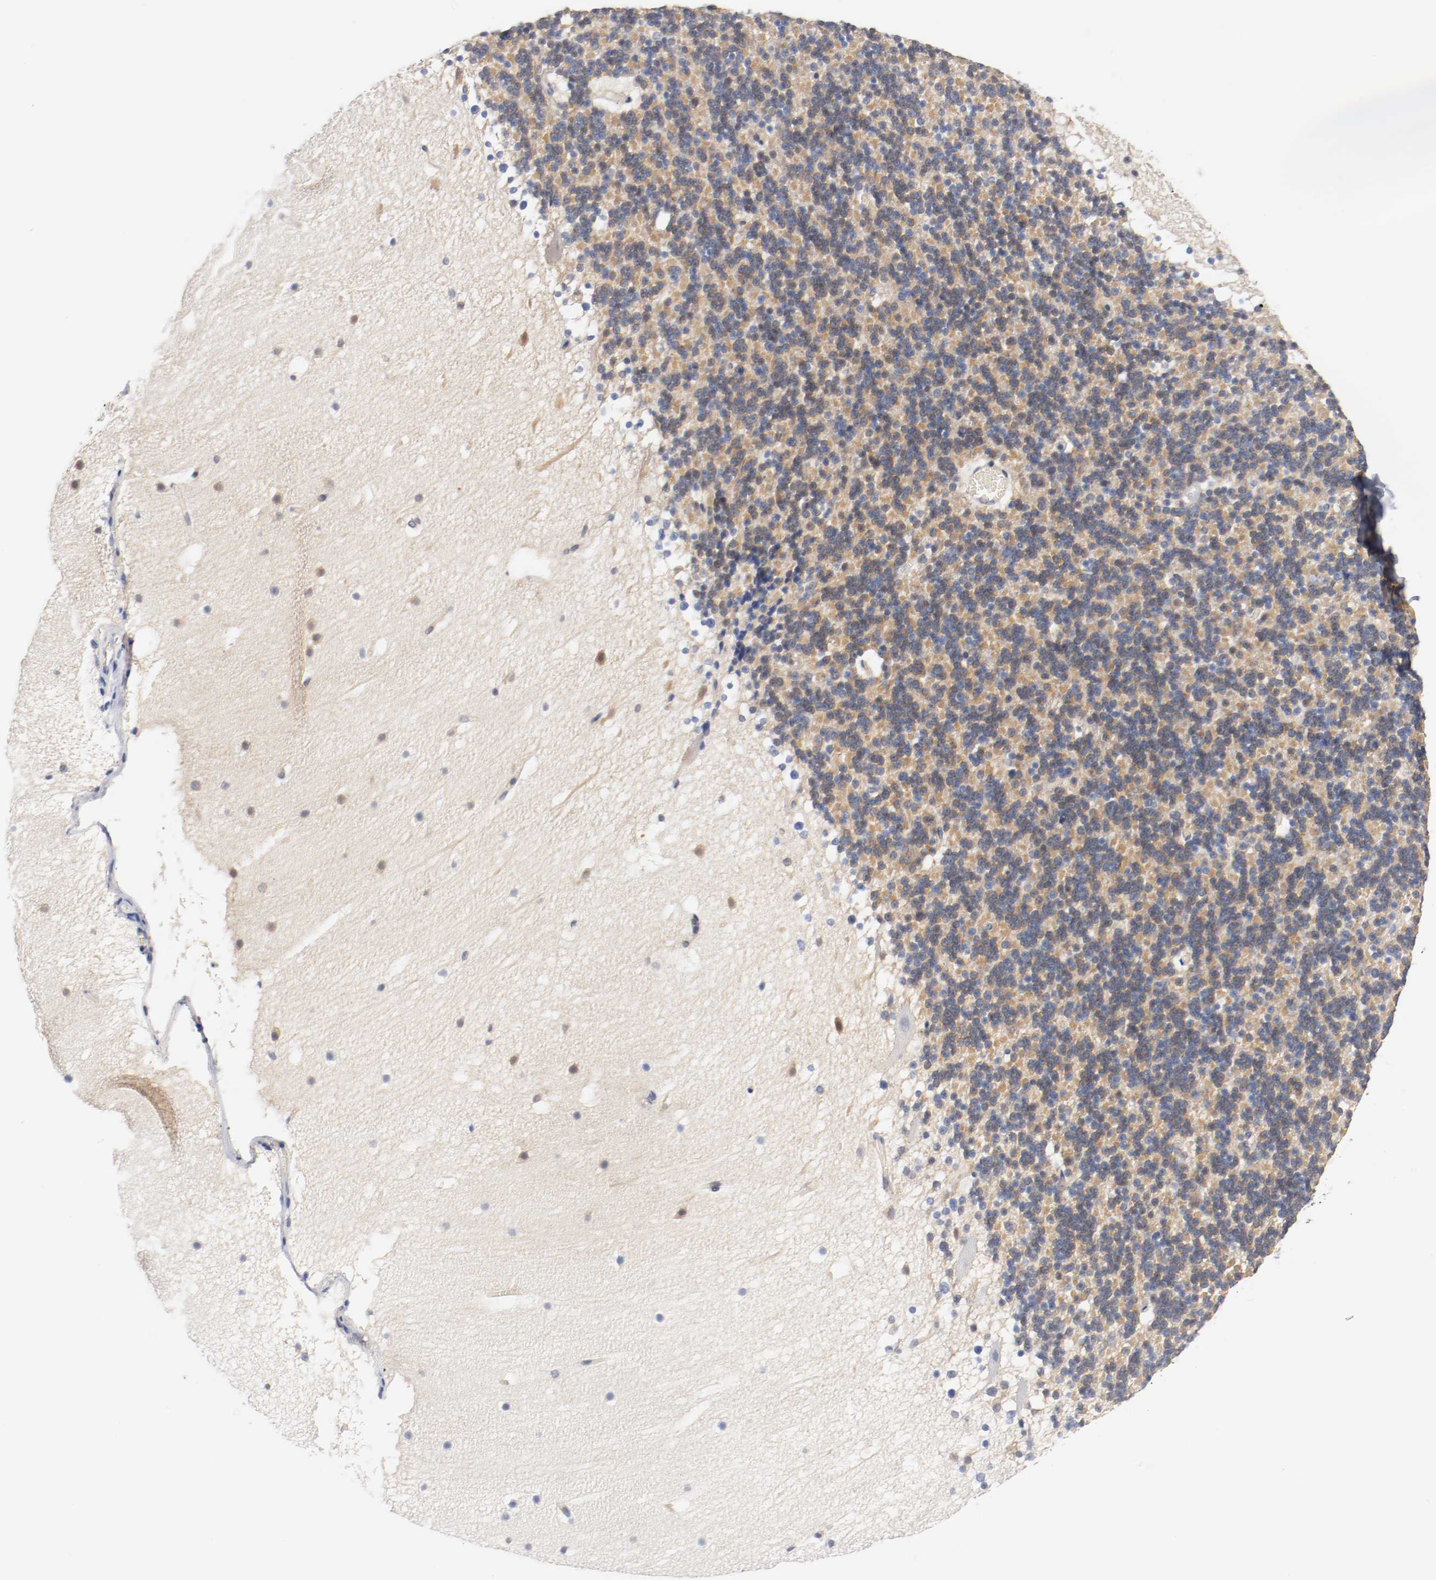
{"staining": {"intensity": "negative", "quantity": "none", "location": "none"}, "tissue": "cerebellum", "cell_type": "Cells in granular layer", "image_type": "normal", "snomed": [{"axis": "morphology", "description": "Normal tissue, NOS"}, {"axis": "topography", "description": "Cerebellum"}], "caption": "Cells in granular layer show no significant protein expression in unremarkable cerebellum. The staining is performed using DAB brown chromogen with nuclei counter-stained in using hematoxylin.", "gene": "HGS", "patient": {"sex": "male", "age": 45}}